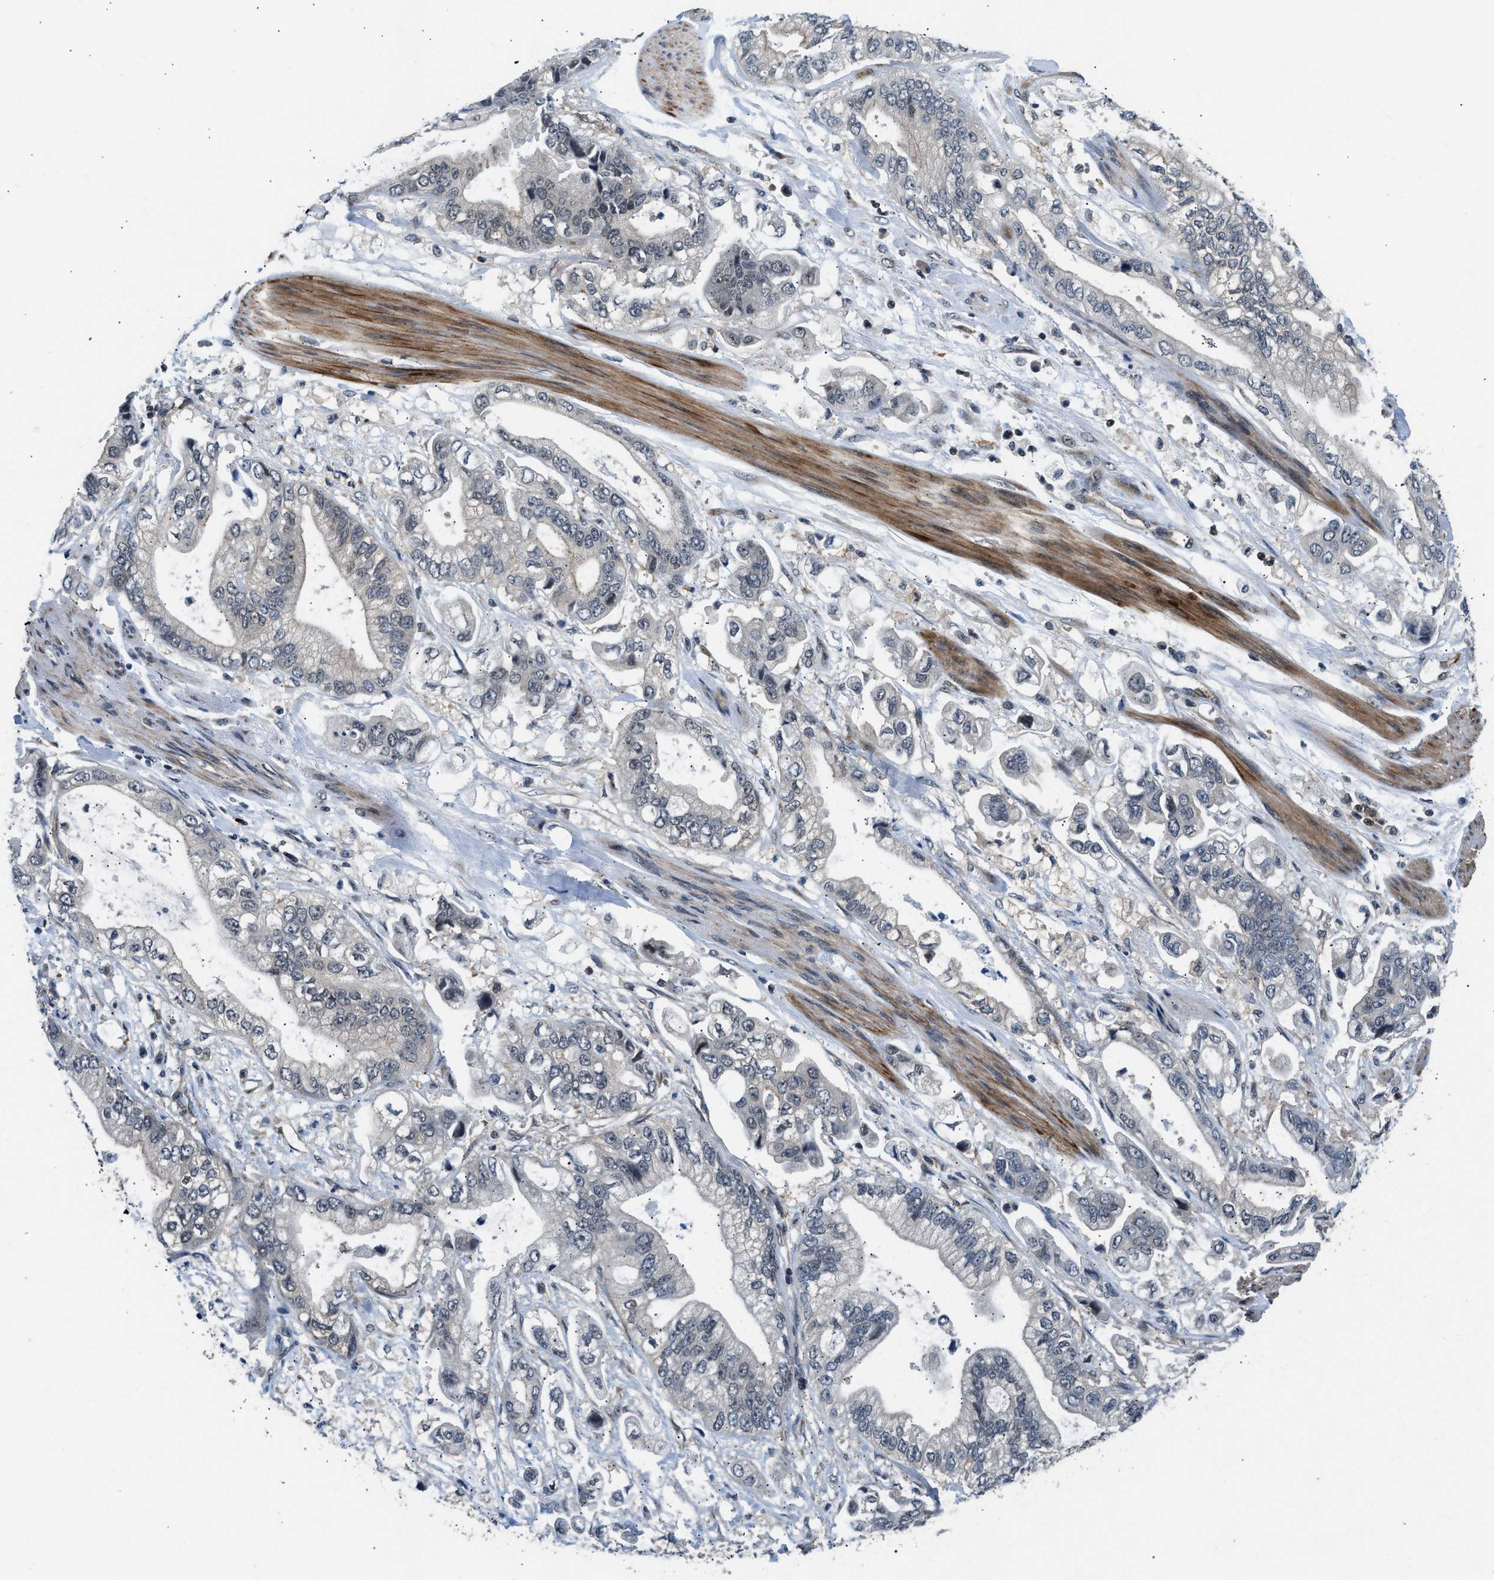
{"staining": {"intensity": "negative", "quantity": "none", "location": "none"}, "tissue": "stomach cancer", "cell_type": "Tumor cells", "image_type": "cancer", "snomed": [{"axis": "morphology", "description": "Normal tissue, NOS"}, {"axis": "morphology", "description": "Adenocarcinoma, NOS"}, {"axis": "topography", "description": "Stomach"}], "caption": "Adenocarcinoma (stomach) was stained to show a protein in brown. There is no significant staining in tumor cells.", "gene": "MTMR1", "patient": {"sex": "male", "age": 62}}